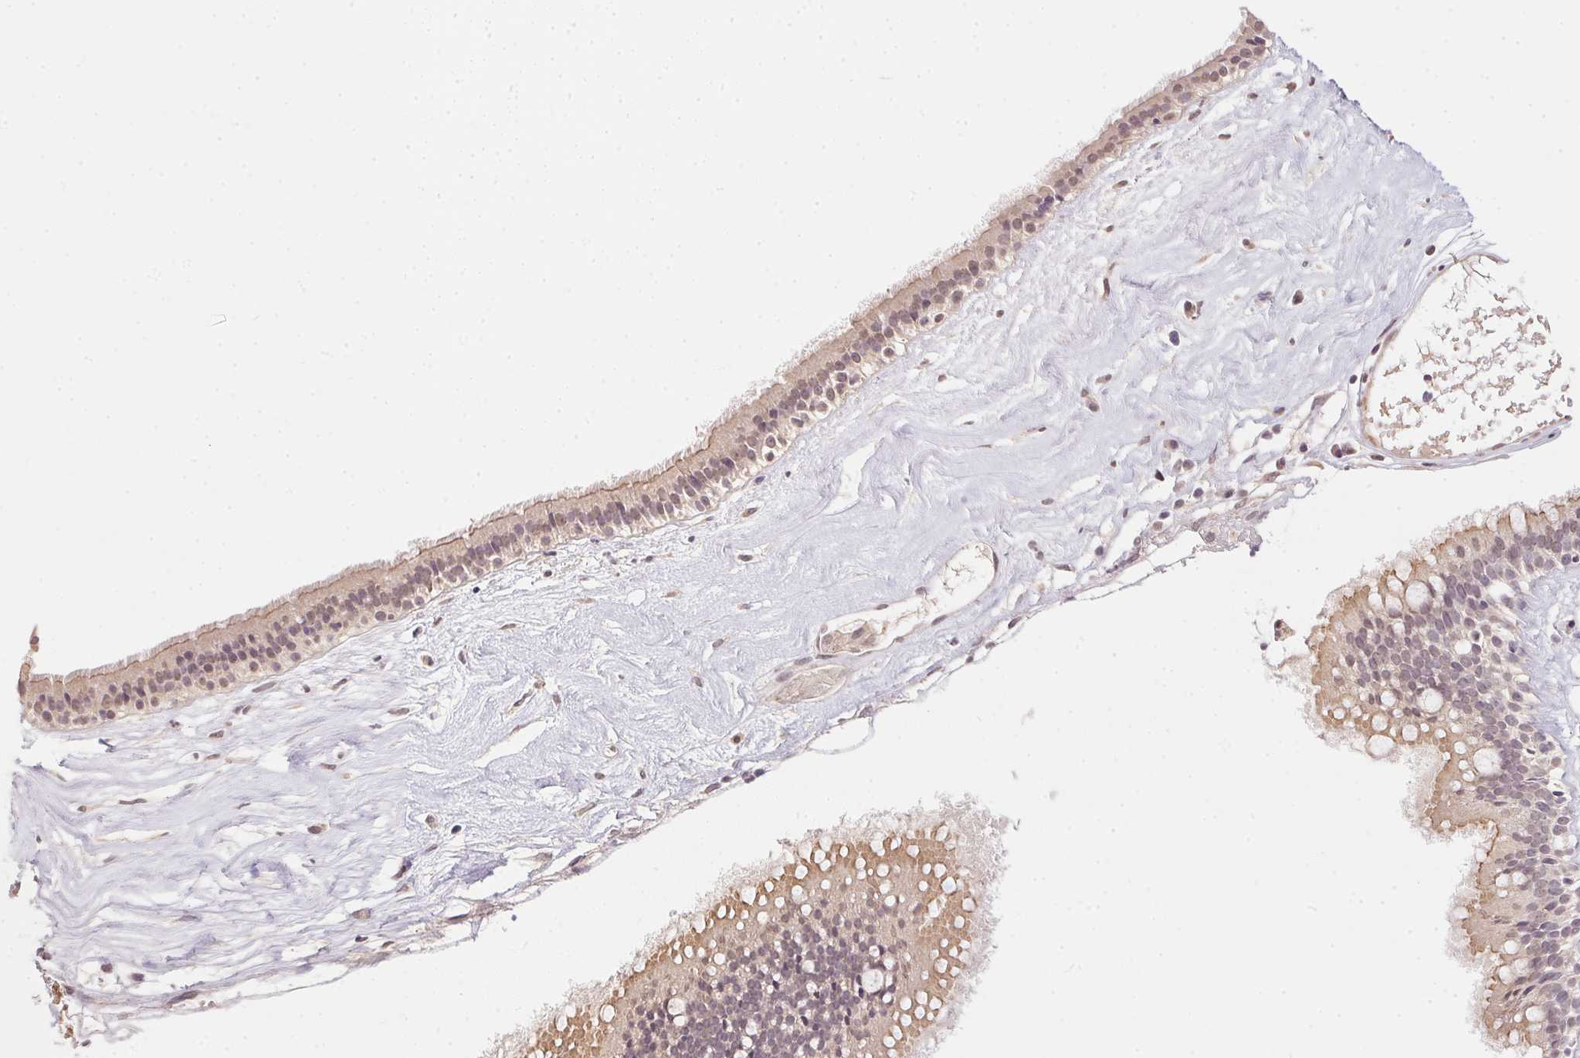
{"staining": {"intensity": "moderate", "quantity": "25%-75%", "location": "cytoplasmic/membranous"}, "tissue": "nasopharynx", "cell_type": "Respiratory epithelial cells", "image_type": "normal", "snomed": [{"axis": "morphology", "description": "Normal tissue, NOS"}, {"axis": "topography", "description": "Nasopharynx"}], "caption": "Approximately 25%-75% of respiratory epithelial cells in unremarkable human nasopharynx display moderate cytoplasmic/membranous protein expression as visualized by brown immunohistochemical staining.", "gene": "PPP4R4", "patient": {"sex": "male", "age": 24}}